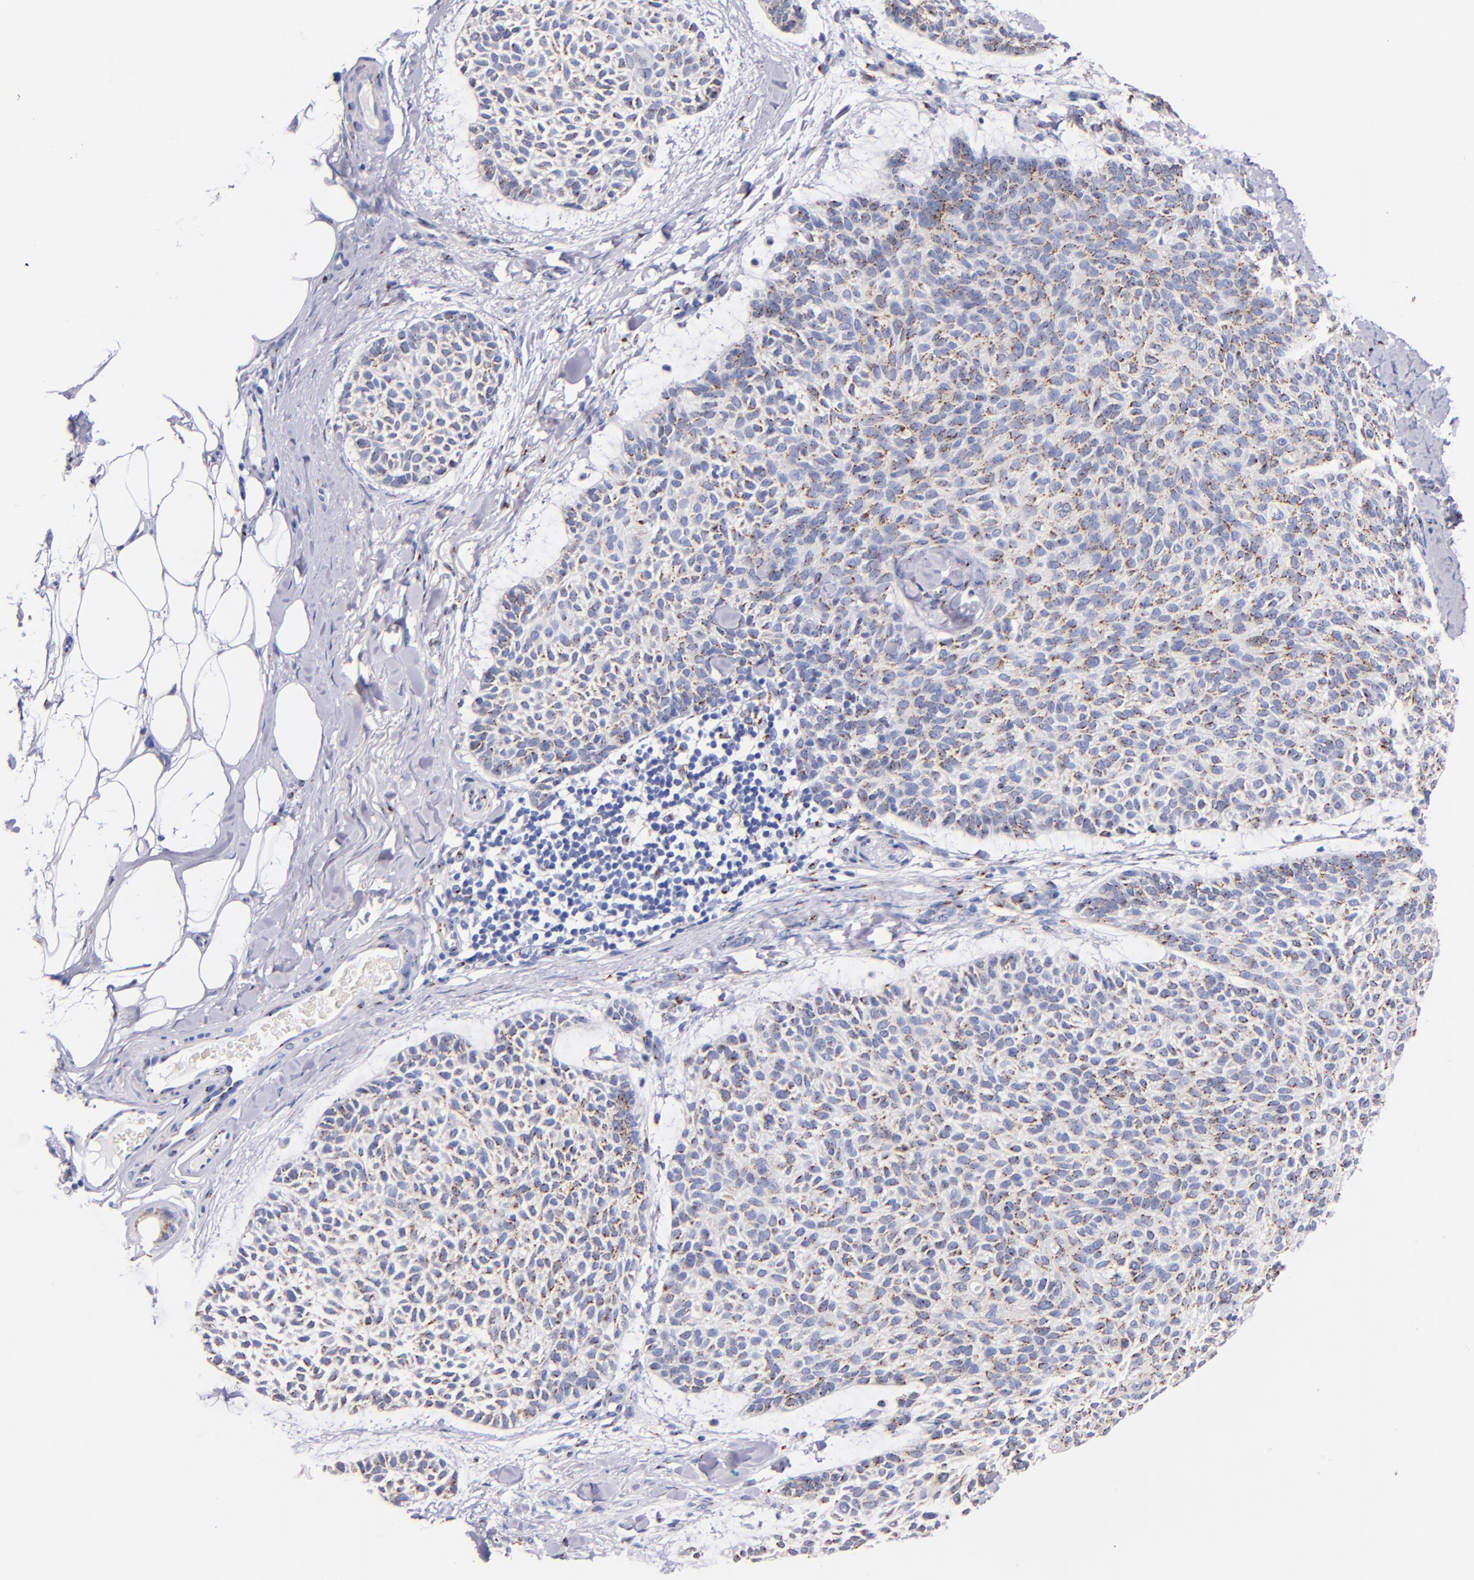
{"staining": {"intensity": "weak", "quantity": "25%-75%", "location": "cytoplasmic/membranous"}, "tissue": "skin cancer", "cell_type": "Tumor cells", "image_type": "cancer", "snomed": [{"axis": "morphology", "description": "Normal tissue, NOS"}, {"axis": "morphology", "description": "Basal cell carcinoma"}, {"axis": "topography", "description": "Skin"}], "caption": "Immunohistochemical staining of human skin basal cell carcinoma shows low levels of weak cytoplasmic/membranous protein positivity in approximately 25%-75% of tumor cells. (DAB IHC, brown staining for protein, blue staining for nuclei).", "gene": "GOLIM4", "patient": {"sex": "female", "age": 70}}